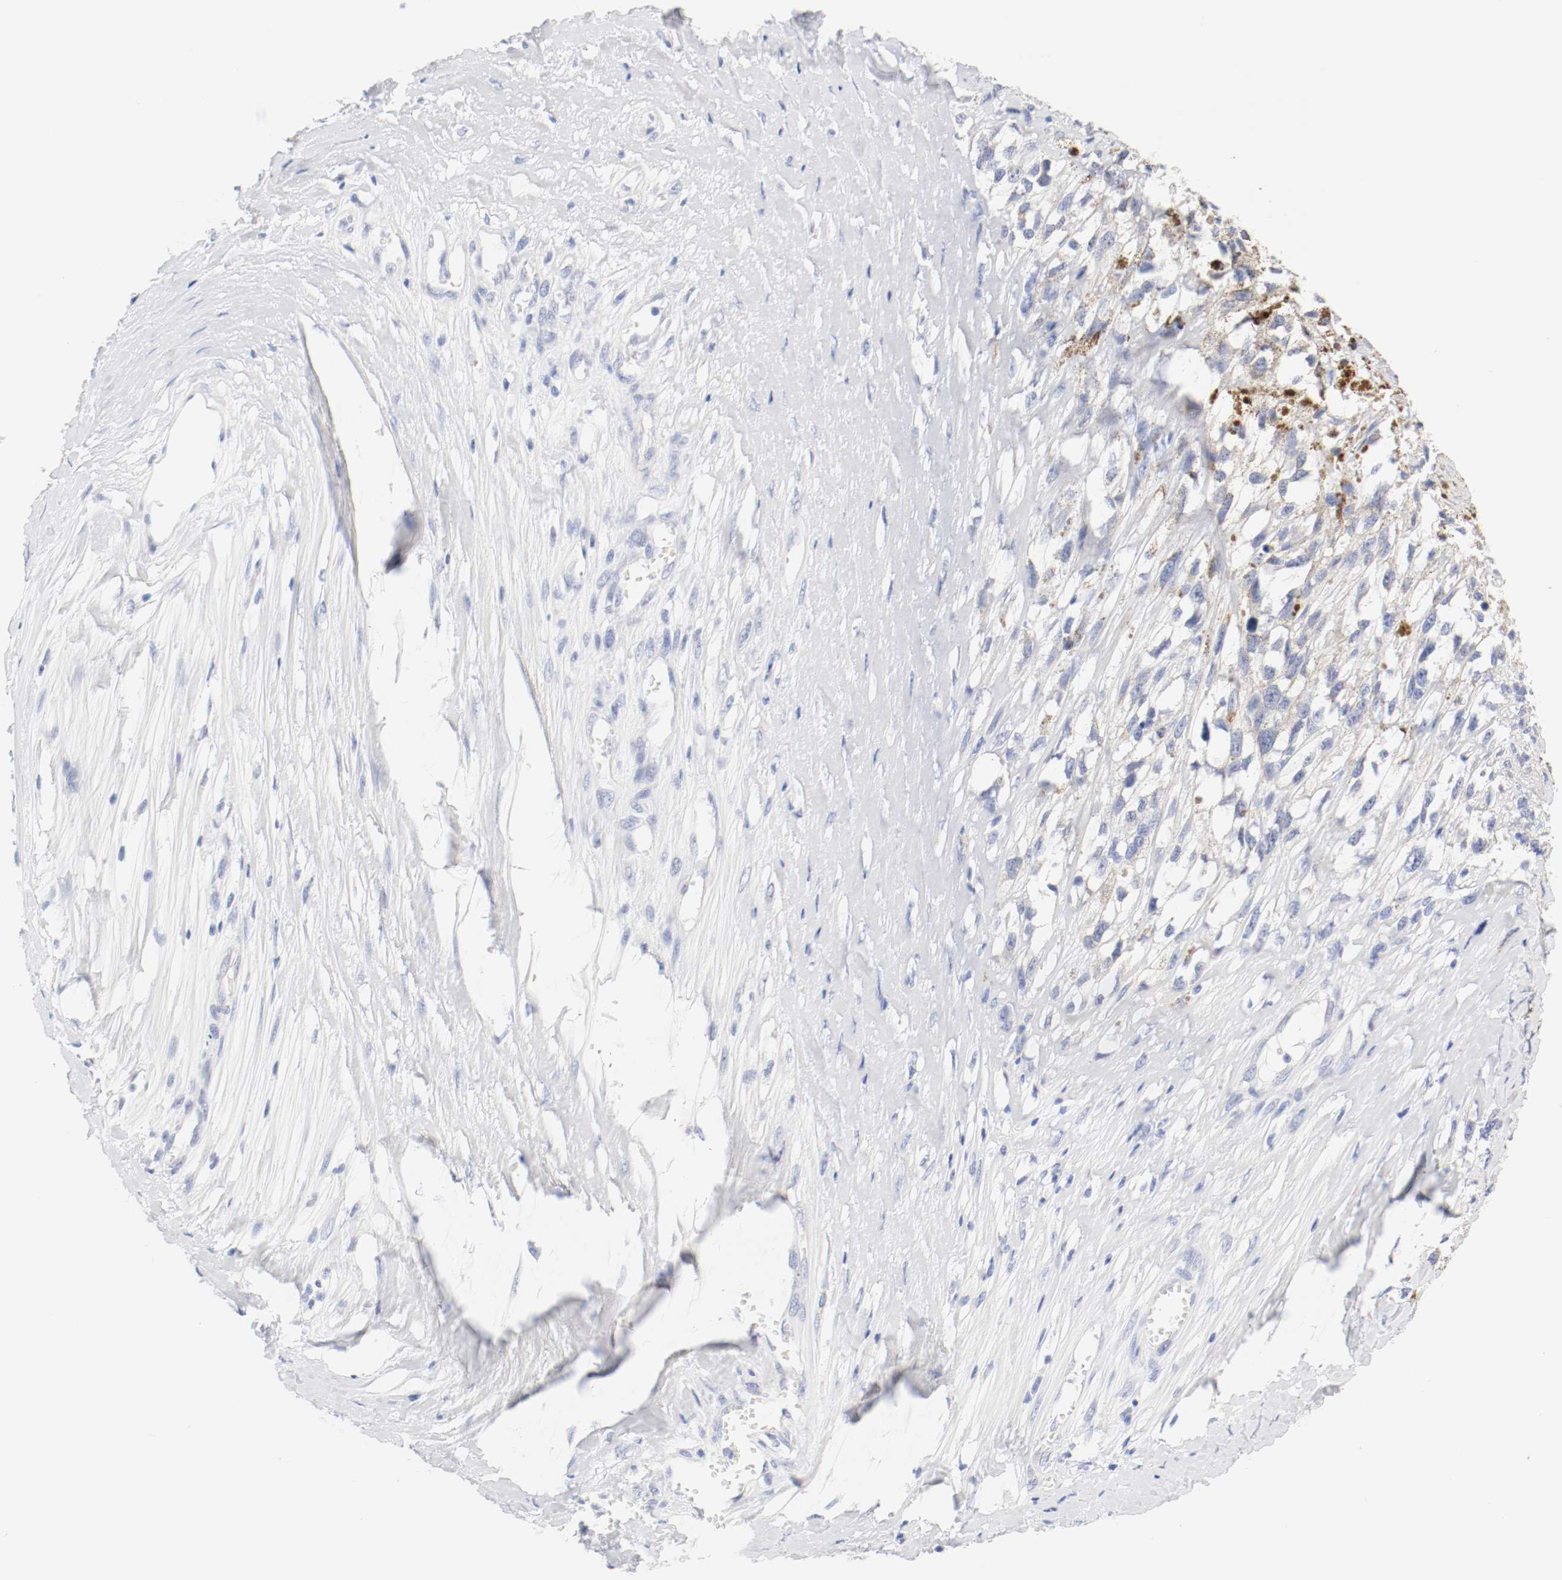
{"staining": {"intensity": "negative", "quantity": "none", "location": "none"}, "tissue": "melanoma", "cell_type": "Tumor cells", "image_type": "cancer", "snomed": [{"axis": "morphology", "description": "Malignant melanoma, Metastatic site"}, {"axis": "topography", "description": "Lymph node"}], "caption": "High magnification brightfield microscopy of melanoma stained with DAB (3,3'-diaminobenzidine) (brown) and counterstained with hematoxylin (blue): tumor cells show no significant expression.", "gene": "HOMER1", "patient": {"sex": "male", "age": 59}}